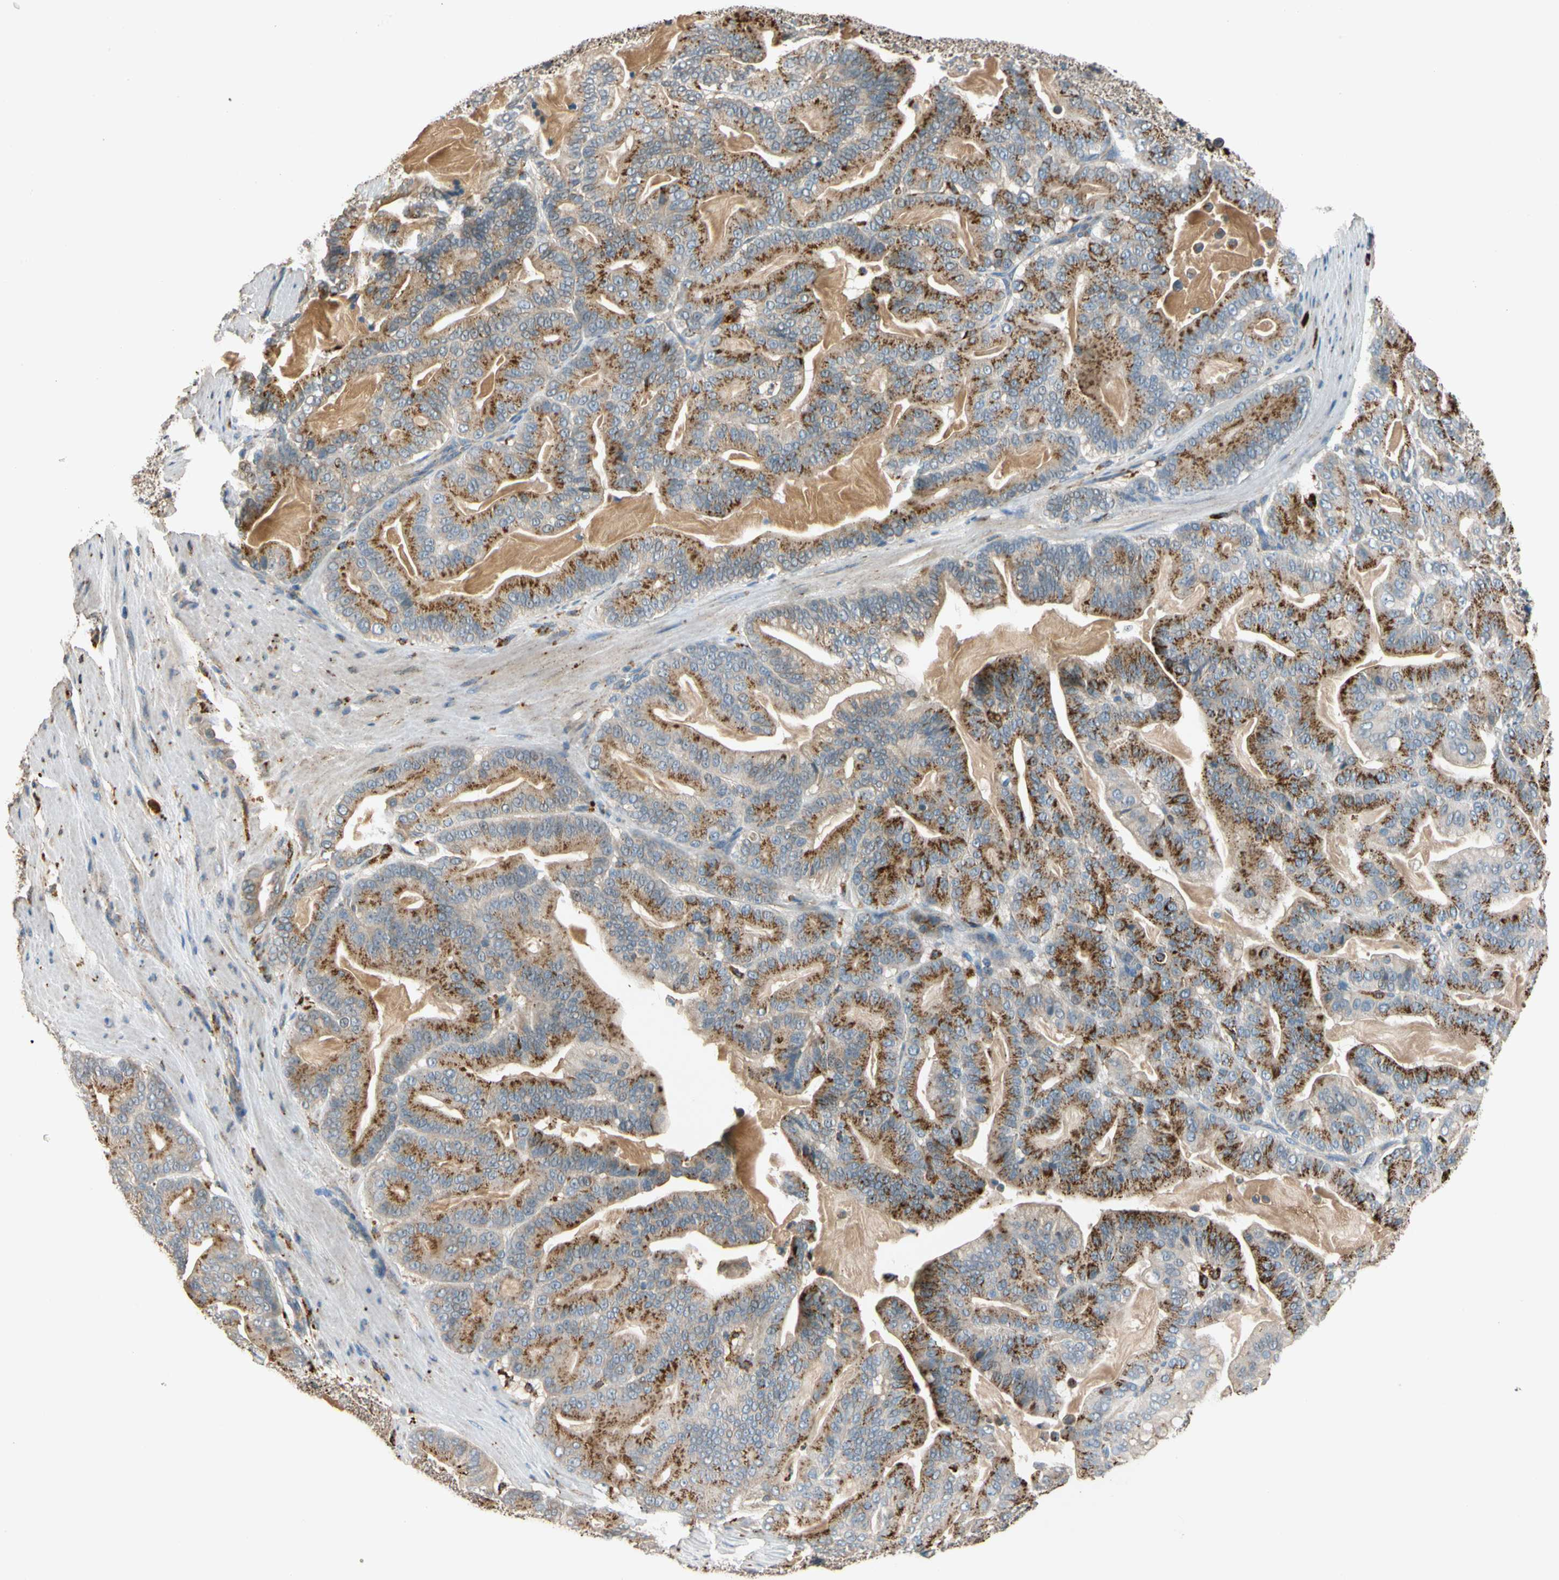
{"staining": {"intensity": "strong", "quantity": ">75%", "location": "cytoplasmic/membranous"}, "tissue": "pancreatic cancer", "cell_type": "Tumor cells", "image_type": "cancer", "snomed": [{"axis": "morphology", "description": "Adenocarcinoma, NOS"}, {"axis": "topography", "description": "Pancreas"}], "caption": "Pancreatic cancer was stained to show a protein in brown. There is high levels of strong cytoplasmic/membranous positivity in about >75% of tumor cells.", "gene": "GM2A", "patient": {"sex": "male", "age": 63}}